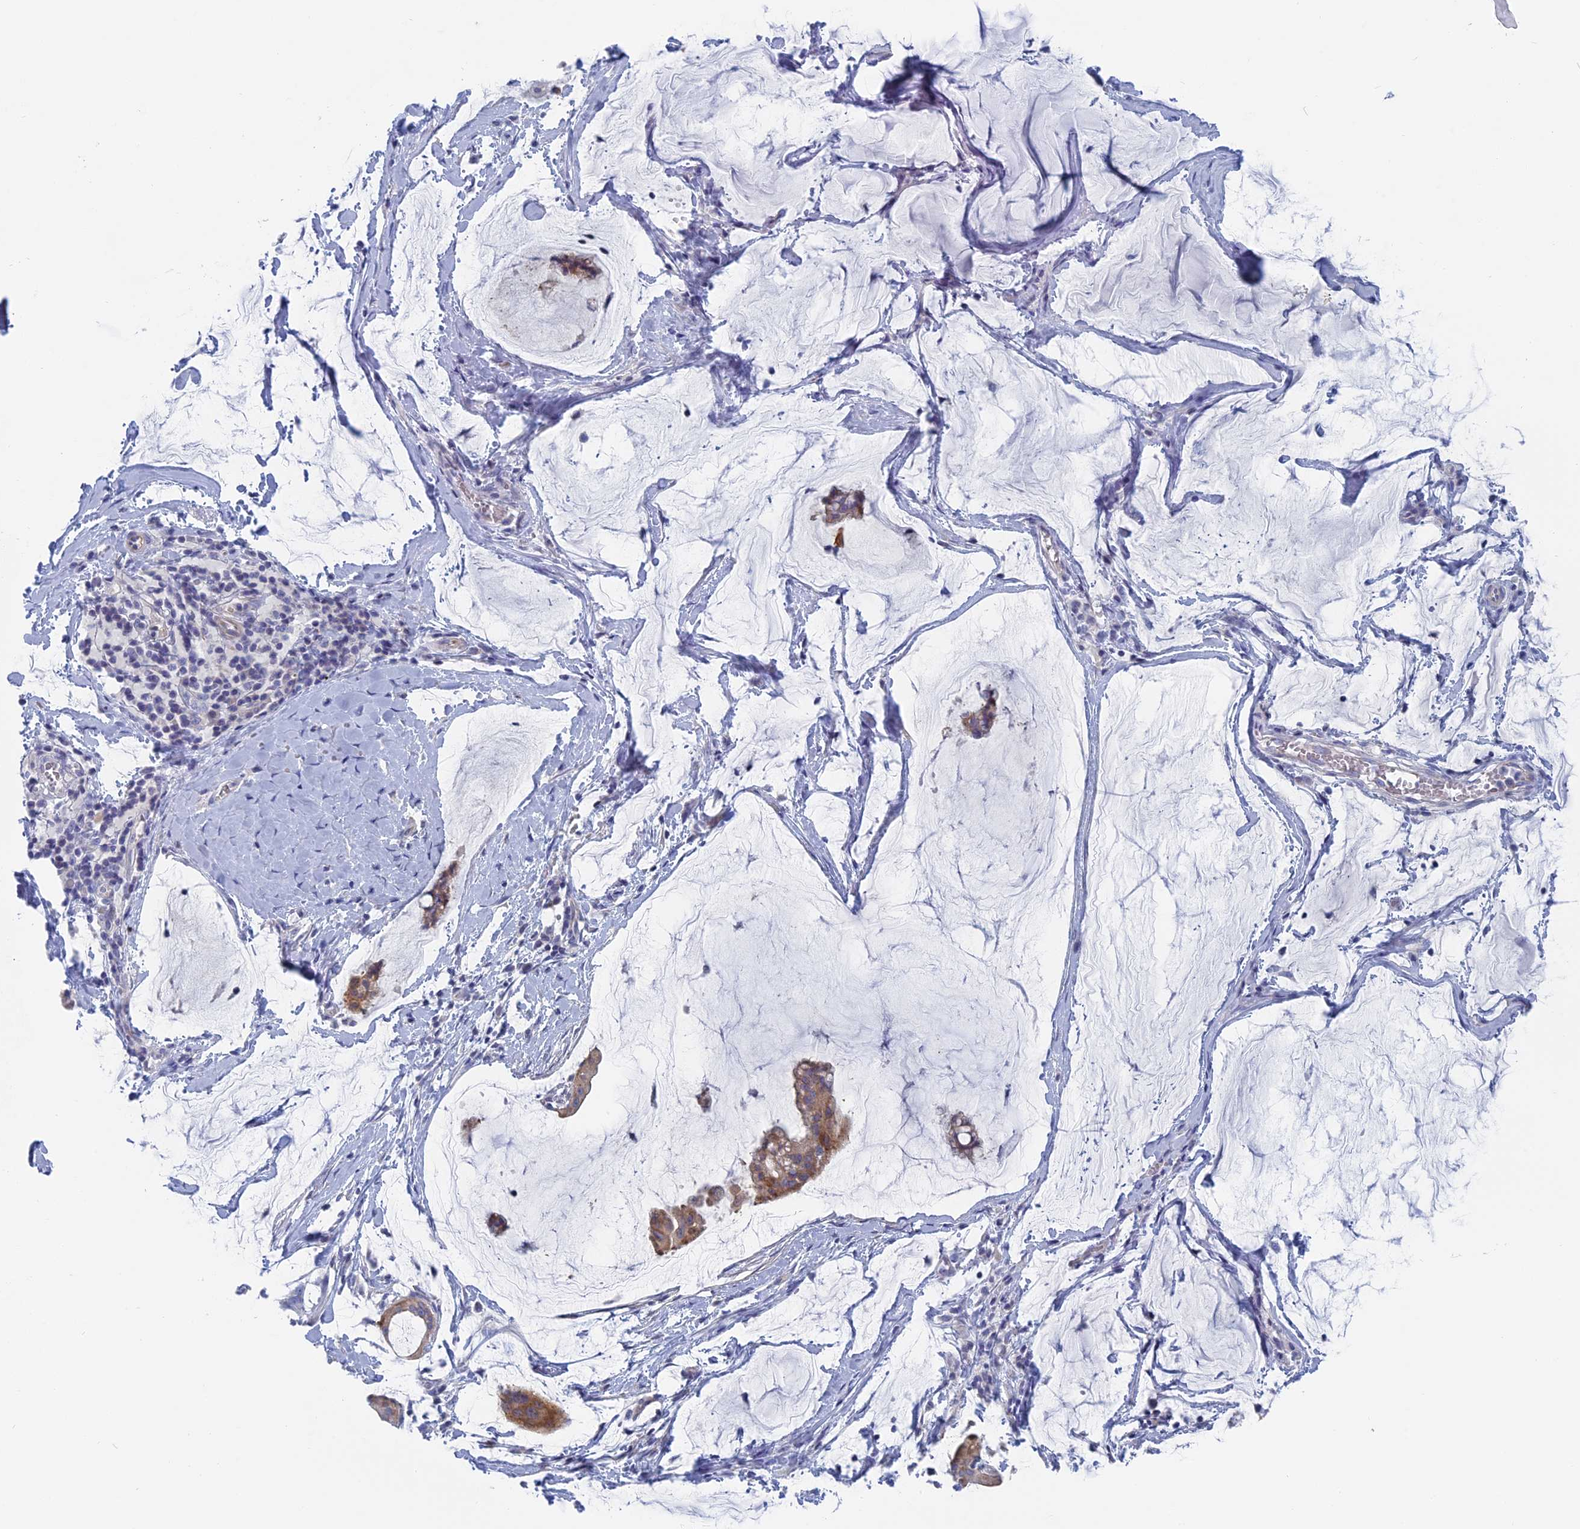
{"staining": {"intensity": "moderate", "quantity": "25%-75%", "location": "cytoplasmic/membranous"}, "tissue": "ovarian cancer", "cell_type": "Tumor cells", "image_type": "cancer", "snomed": [{"axis": "morphology", "description": "Cystadenocarcinoma, mucinous, NOS"}, {"axis": "topography", "description": "Ovary"}], "caption": "A histopathology image of mucinous cystadenocarcinoma (ovarian) stained for a protein exhibits moderate cytoplasmic/membranous brown staining in tumor cells.", "gene": "TBC1D30", "patient": {"sex": "female", "age": 73}}